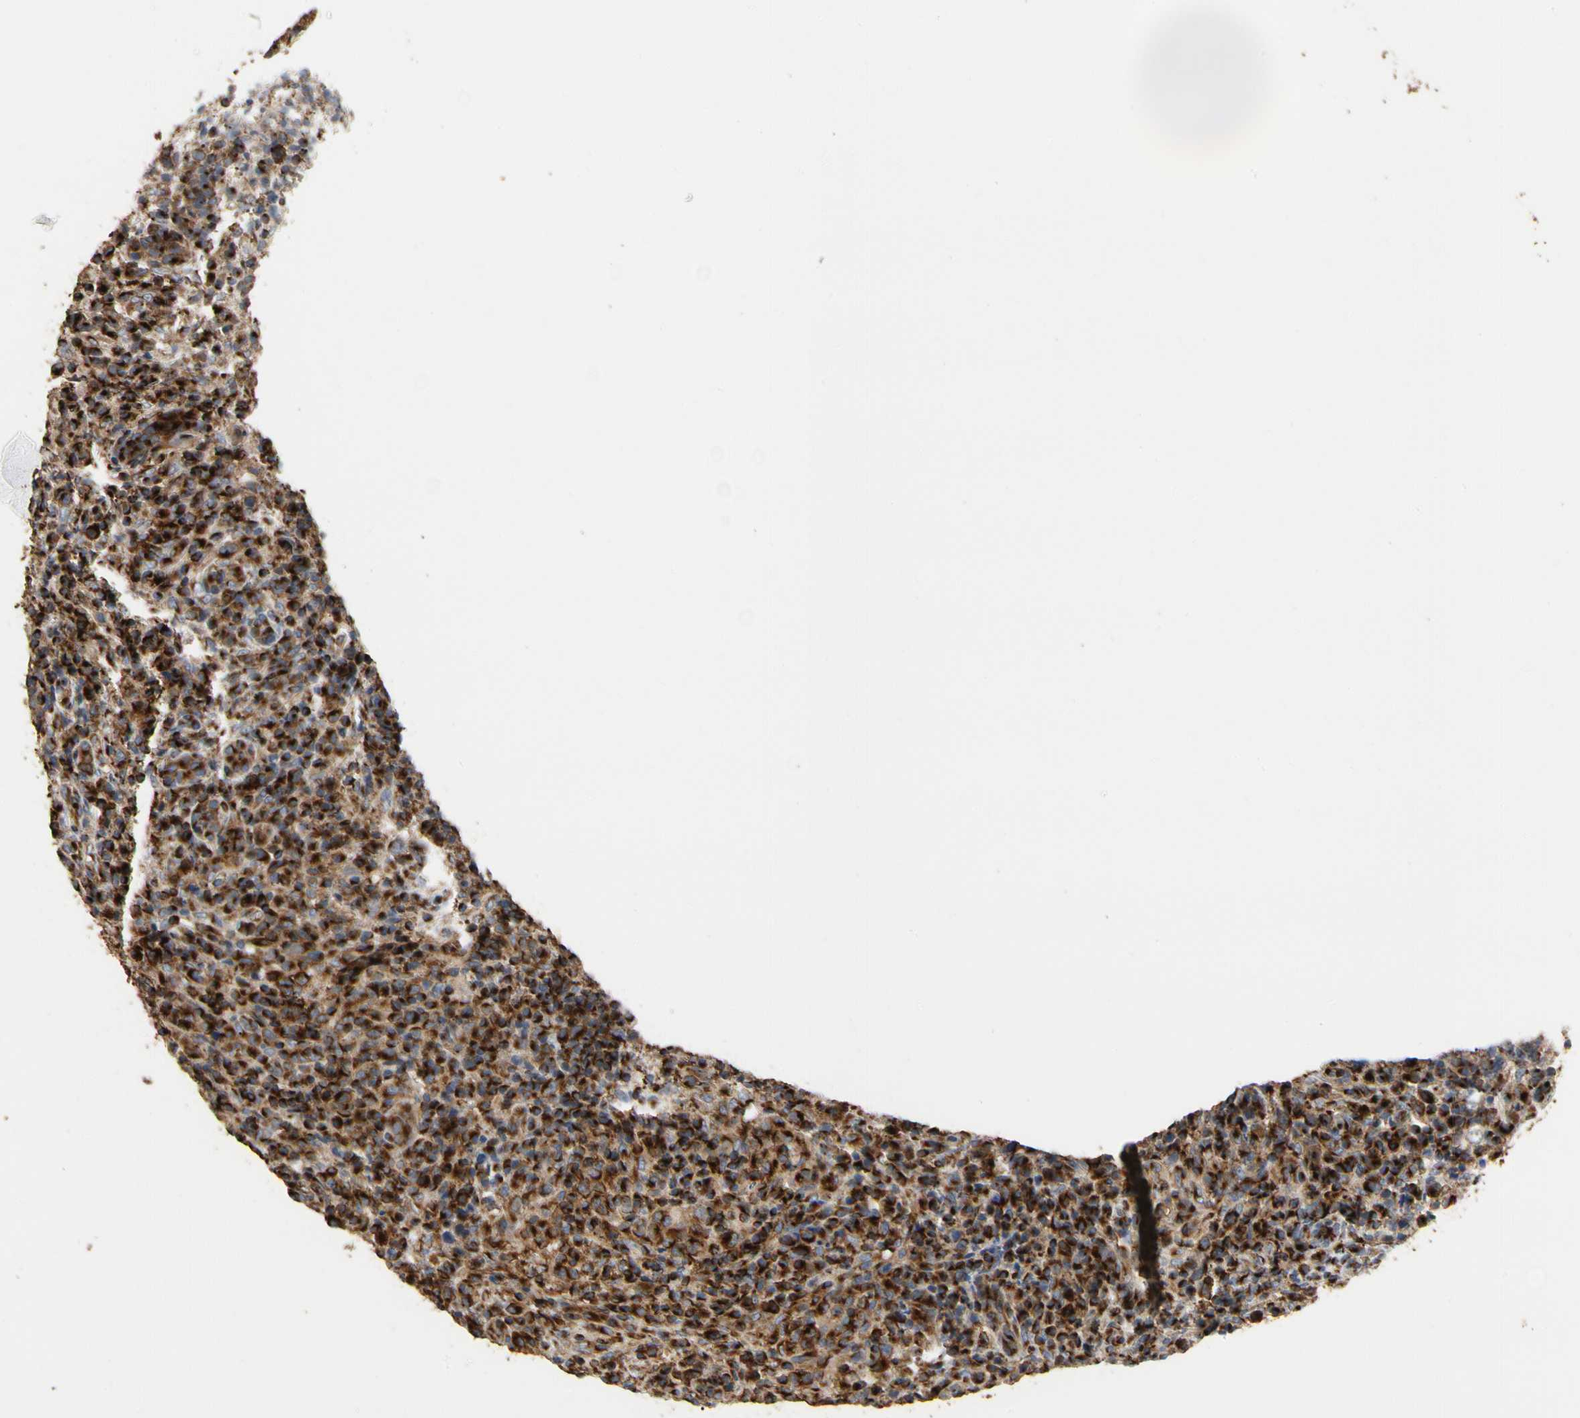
{"staining": {"intensity": "strong", "quantity": "25%-75%", "location": "cytoplasmic/membranous"}, "tissue": "lymphoma", "cell_type": "Tumor cells", "image_type": "cancer", "snomed": [{"axis": "morphology", "description": "Malignant lymphoma, non-Hodgkin's type, High grade"}, {"axis": "topography", "description": "Lymph node"}], "caption": "About 25%-75% of tumor cells in human lymphoma show strong cytoplasmic/membranous protein positivity as visualized by brown immunohistochemical staining.", "gene": "TUBA1A", "patient": {"sex": "female", "age": 76}}